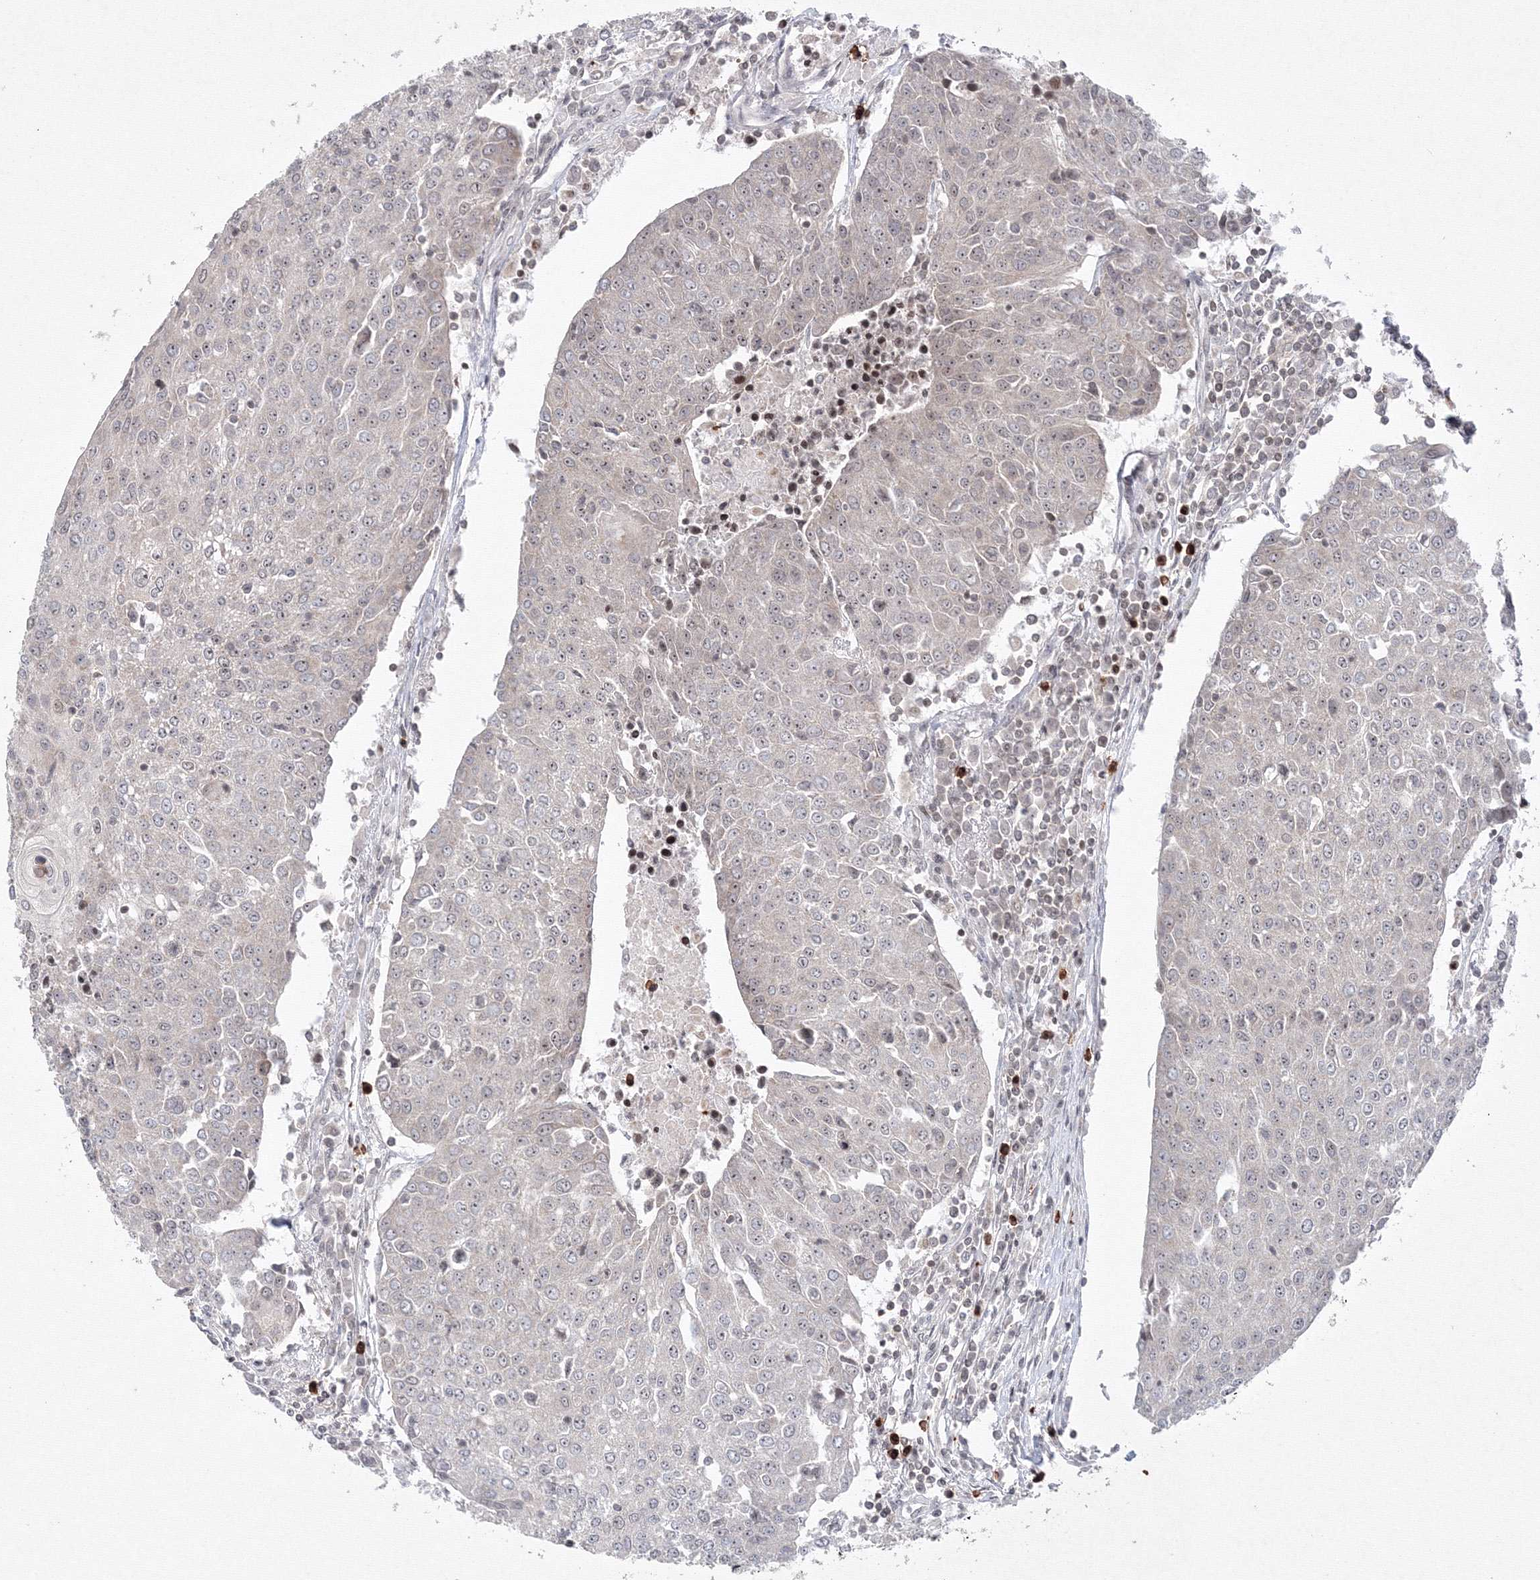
{"staining": {"intensity": "negative", "quantity": "none", "location": "none"}, "tissue": "urothelial cancer", "cell_type": "Tumor cells", "image_type": "cancer", "snomed": [{"axis": "morphology", "description": "Urothelial carcinoma, High grade"}, {"axis": "topography", "description": "Urinary bladder"}], "caption": "This is an immunohistochemistry histopathology image of human high-grade urothelial carcinoma. There is no staining in tumor cells.", "gene": "MKRN2", "patient": {"sex": "female", "age": 85}}